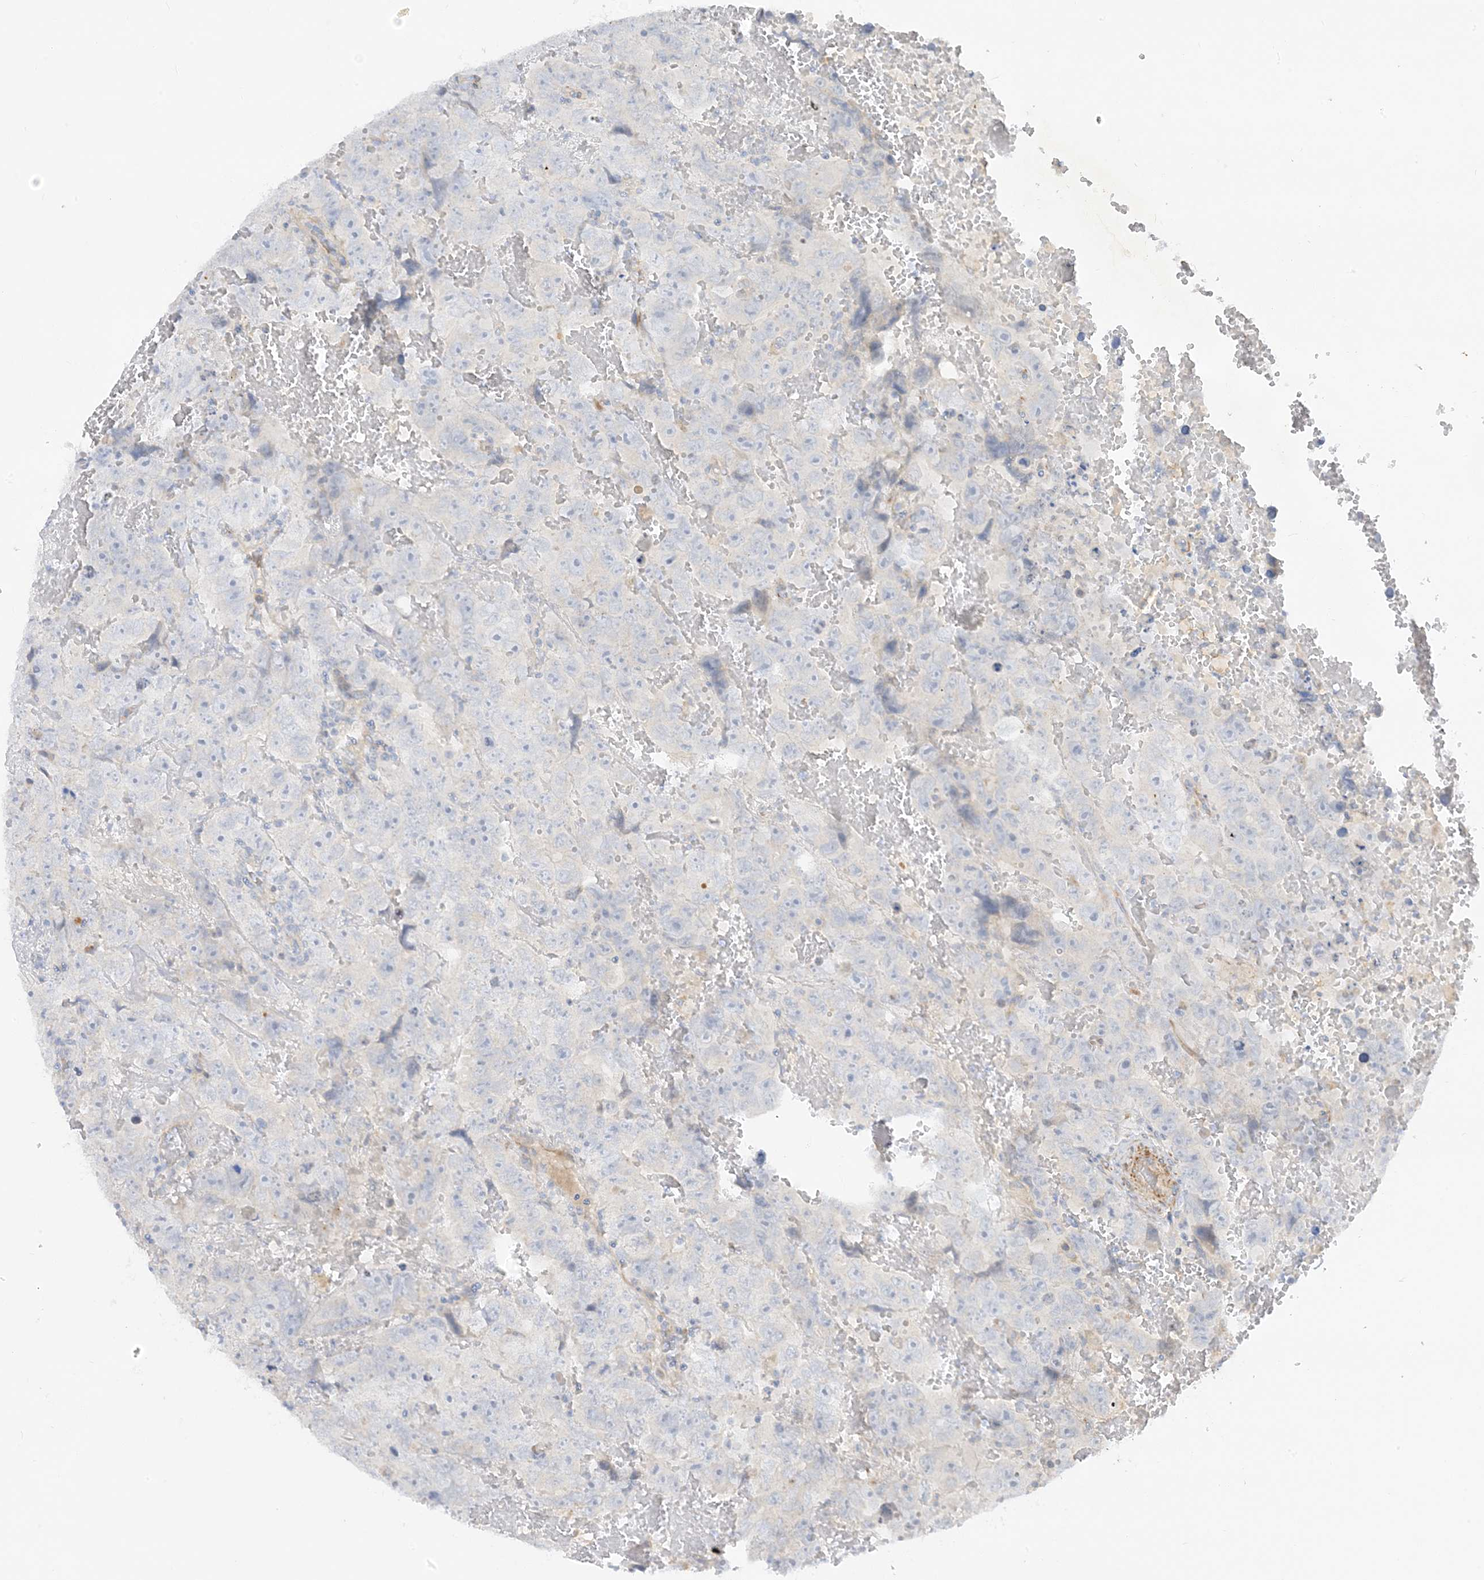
{"staining": {"intensity": "negative", "quantity": "none", "location": "none"}, "tissue": "testis cancer", "cell_type": "Tumor cells", "image_type": "cancer", "snomed": [{"axis": "morphology", "description": "Carcinoma, Embryonal, NOS"}, {"axis": "topography", "description": "Testis"}], "caption": "Testis embryonal carcinoma was stained to show a protein in brown. There is no significant expression in tumor cells.", "gene": "THADA", "patient": {"sex": "male", "age": 45}}